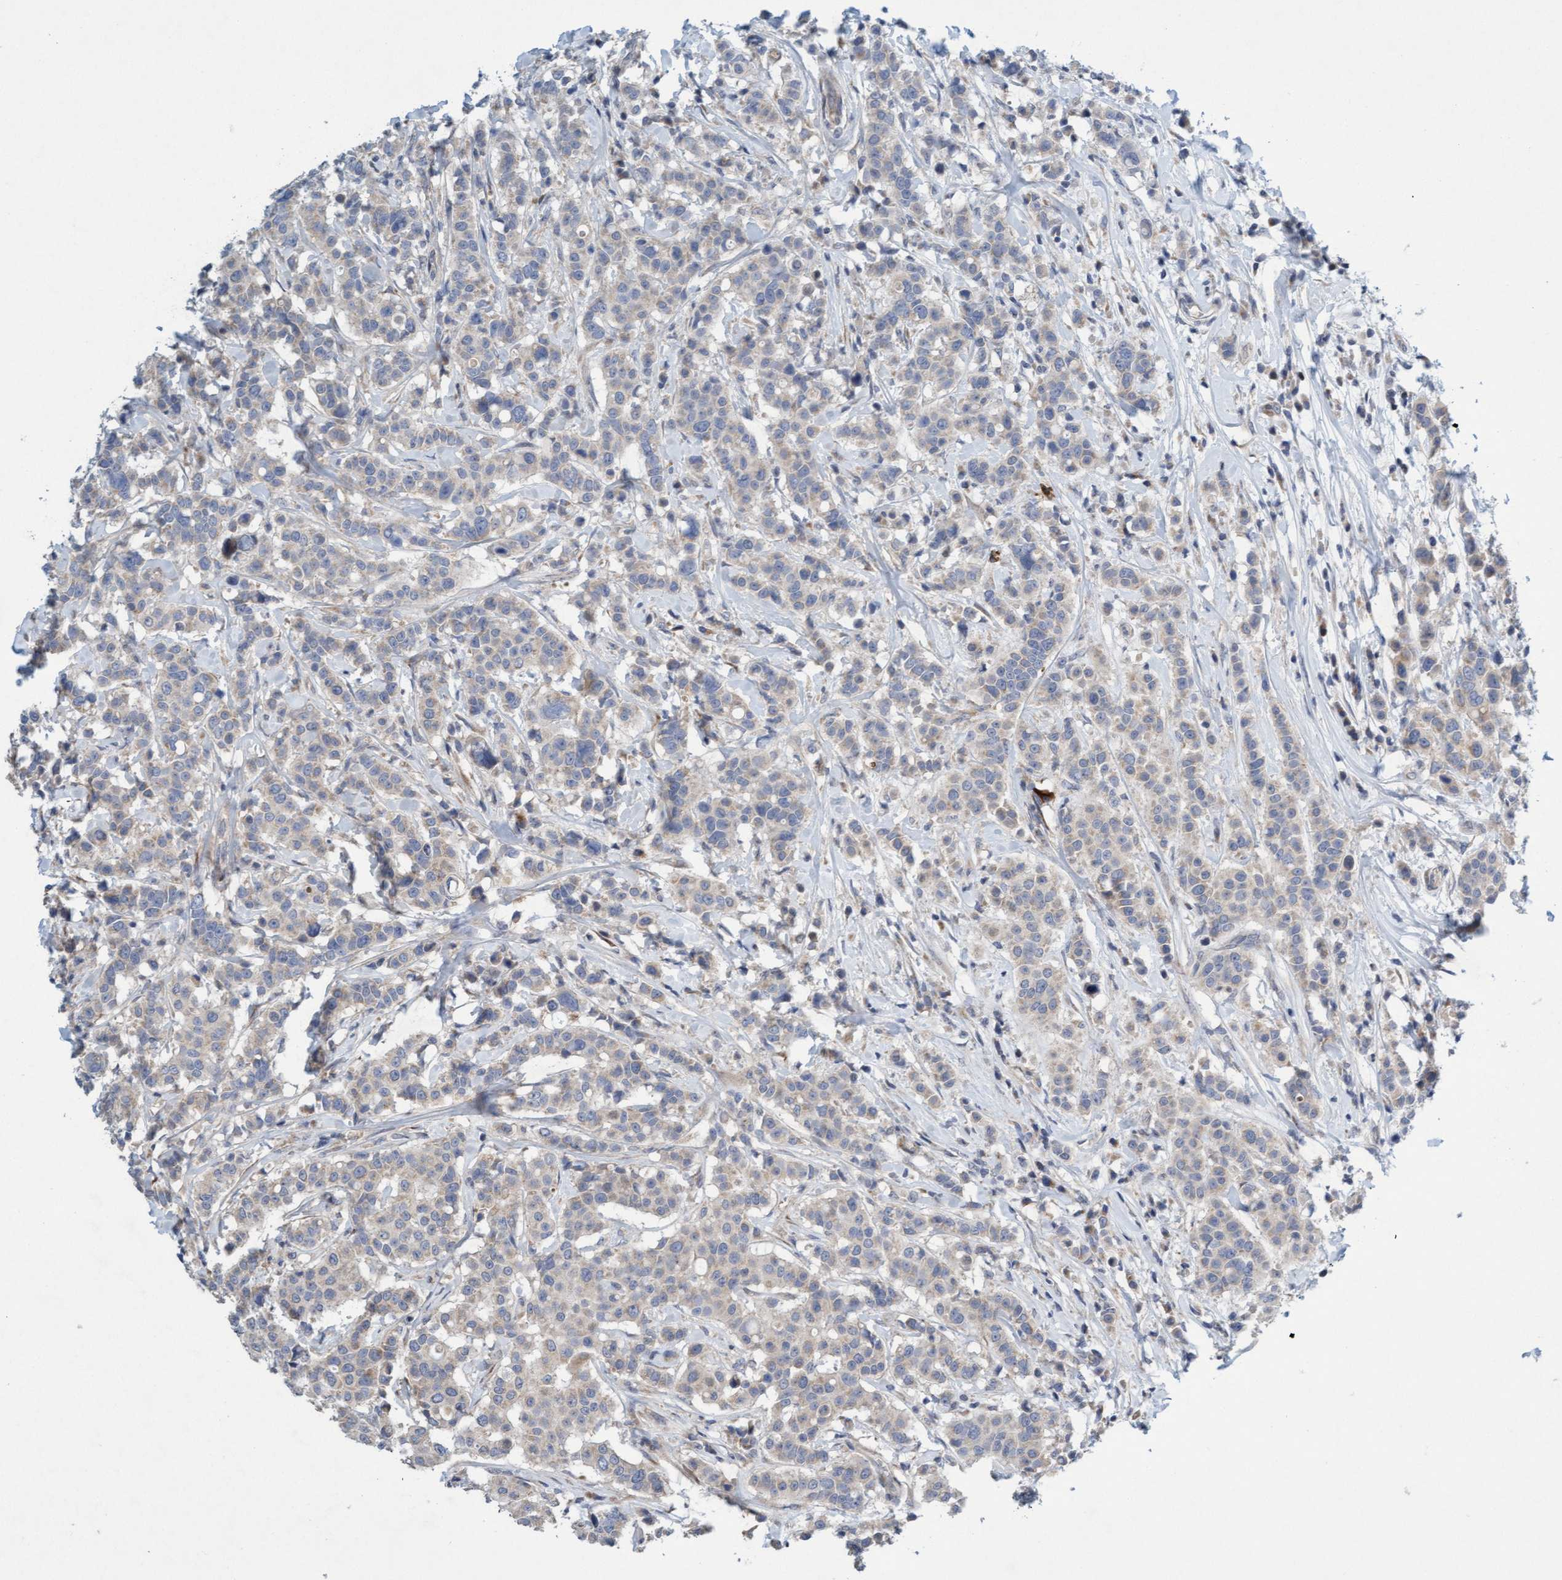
{"staining": {"intensity": "negative", "quantity": "none", "location": "none"}, "tissue": "breast cancer", "cell_type": "Tumor cells", "image_type": "cancer", "snomed": [{"axis": "morphology", "description": "Duct carcinoma"}, {"axis": "topography", "description": "Breast"}], "caption": "Tumor cells show no significant positivity in infiltrating ductal carcinoma (breast). The staining is performed using DAB (3,3'-diaminobenzidine) brown chromogen with nuclei counter-stained in using hematoxylin.", "gene": "DDHD2", "patient": {"sex": "female", "age": 27}}